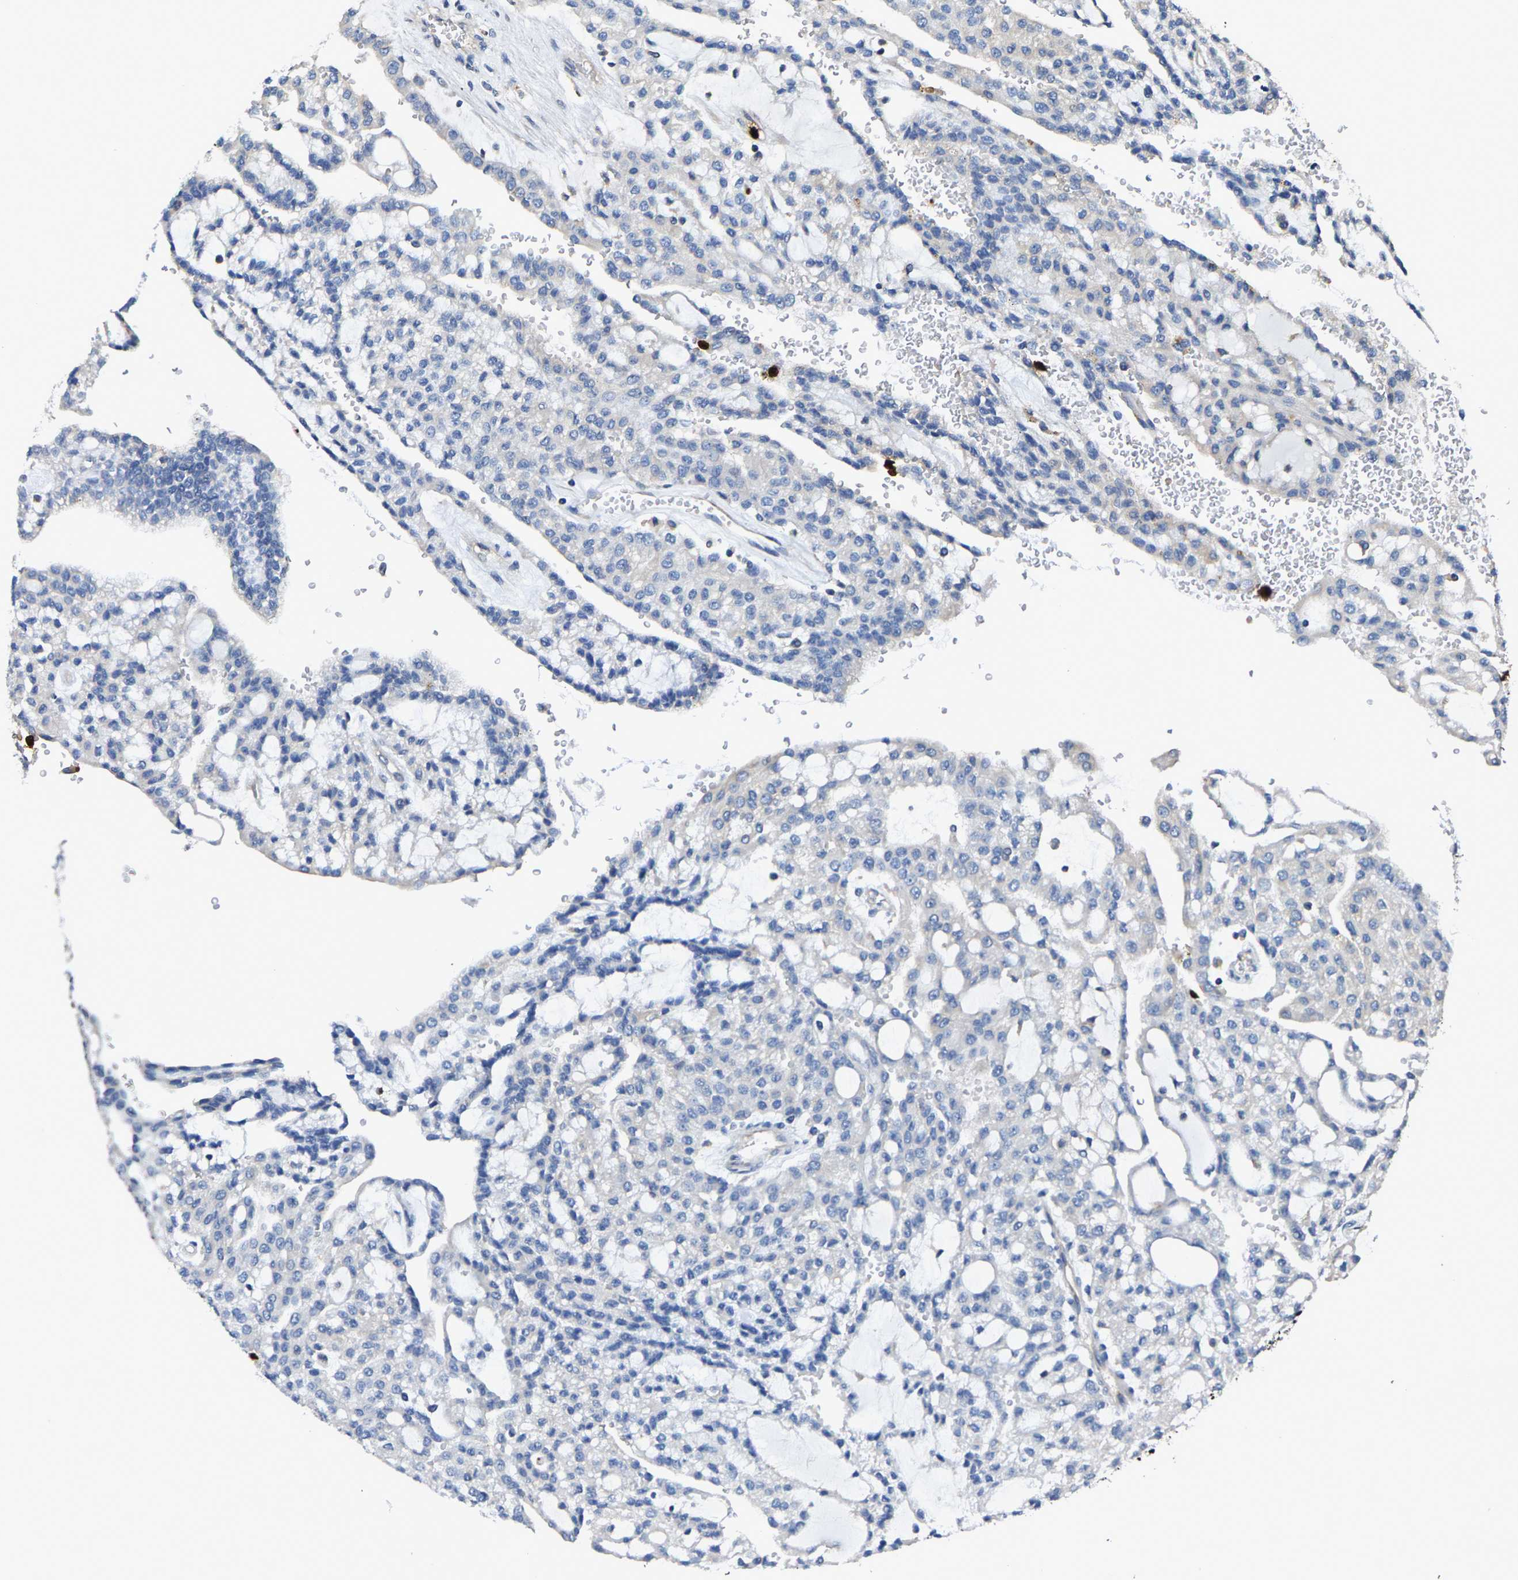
{"staining": {"intensity": "negative", "quantity": "none", "location": "none"}, "tissue": "renal cancer", "cell_type": "Tumor cells", "image_type": "cancer", "snomed": [{"axis": "morphology", "description": "Adenocarcinoma, NOS"}, {"axis": "topography", "description": "Kidney"}], "caption": "The micrograph shows no significant positivity in tumor cells of renal cancer (adenocarcinoma).", "gene": "TRAF6", "patient": {"sex": "male", "age": 63}}